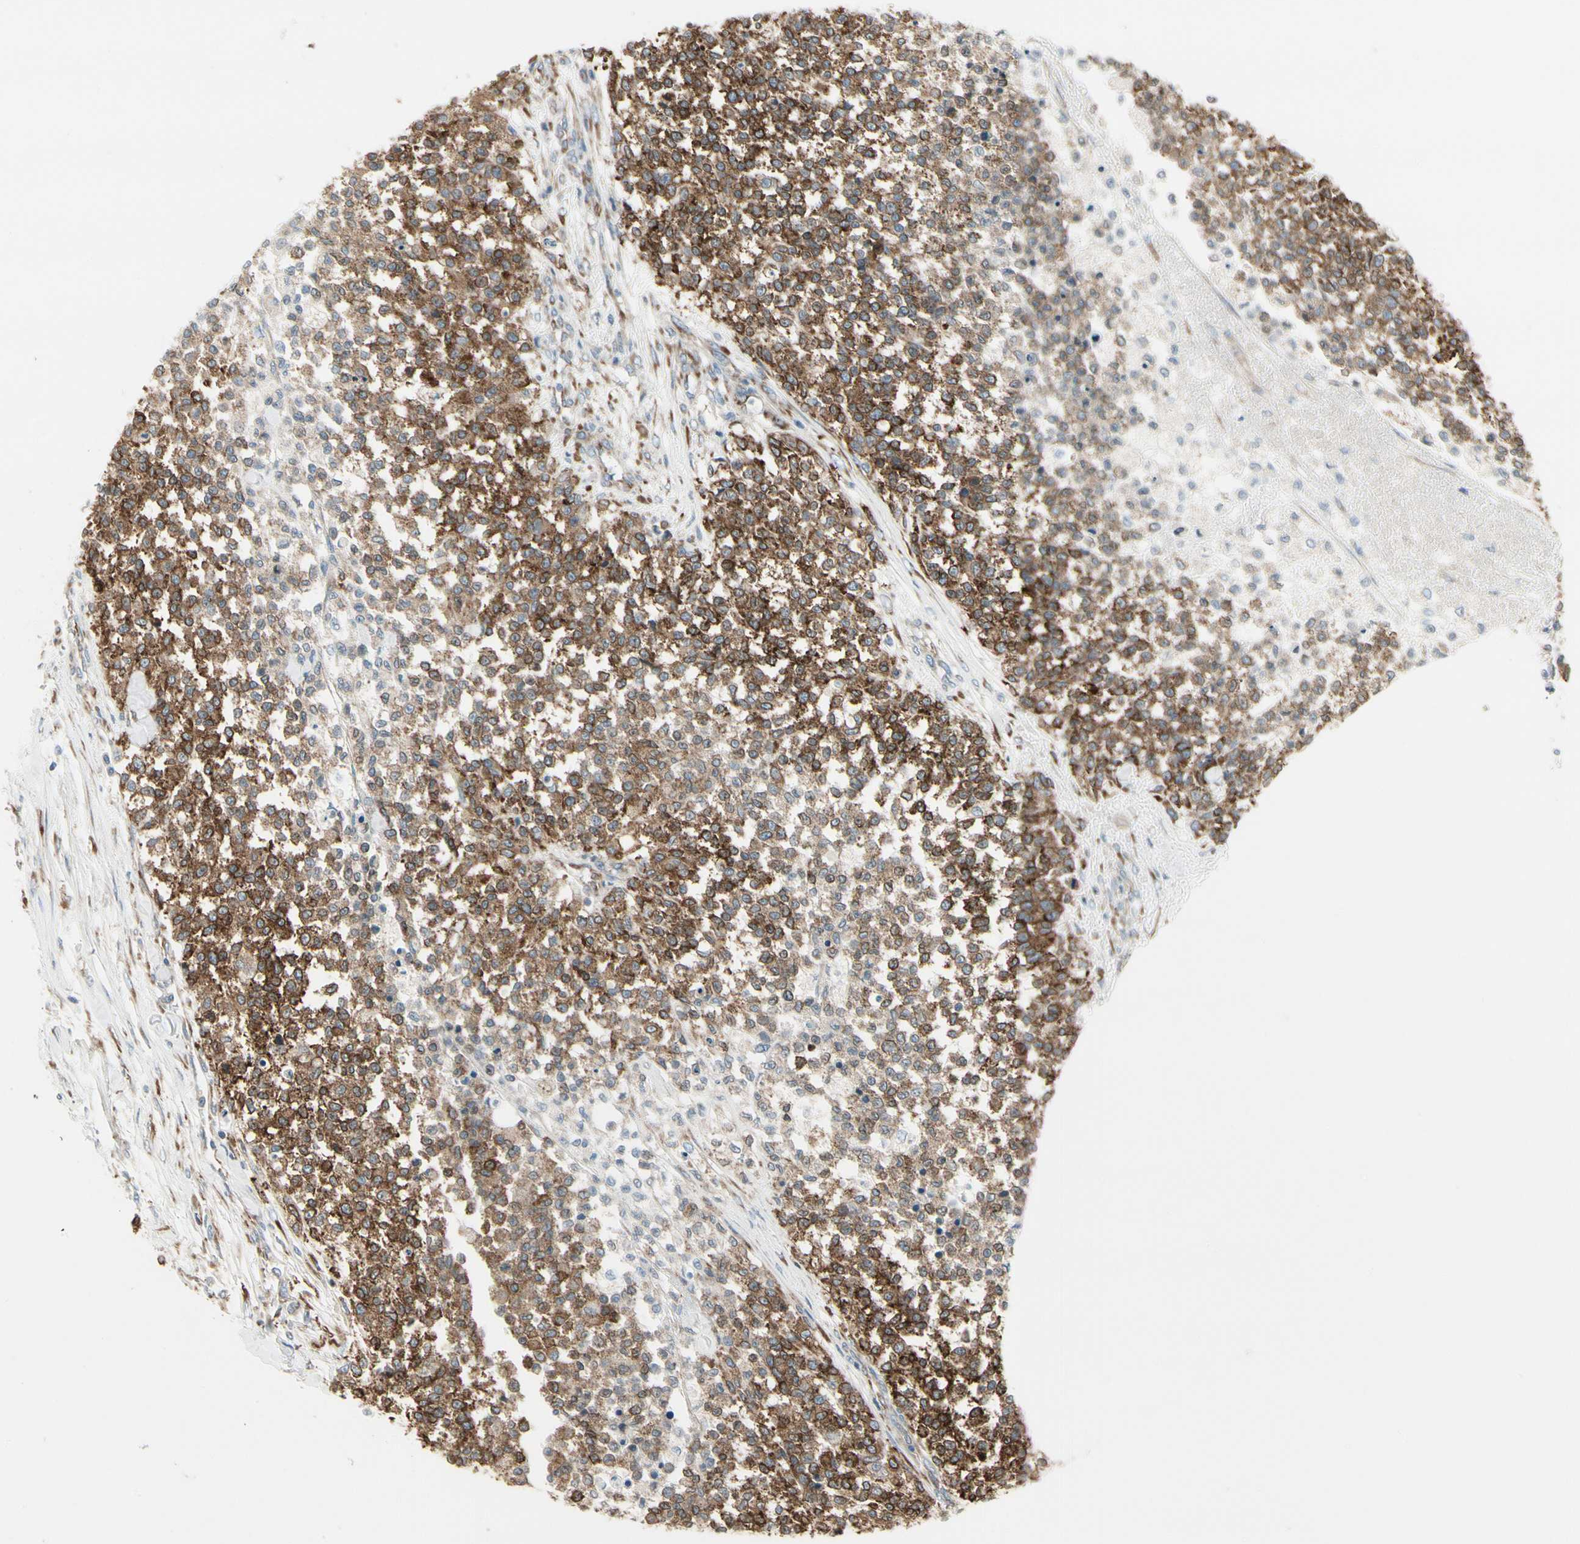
{"staining": {"intensity": "strong", "quantity": ">75%", "location": "cytoplasmic/membranous"}, "tissue": "testis cancer", "cell_type": "Tumor cells", "image_type": "cancer", "snomed": [{"axis": "morphology", "description": "Seminoma, NOS"}, {"axis": "topography", "description": "Testis"}], "caption": "Immunohistochemical staining of human testis cancer (seminoma) shows high levels of strong cytoplasmic/membranous expression in approximately >75% of tumor cells.", "gene": "FNDC3A", "patient": {"sex": "male", "age": 59}}